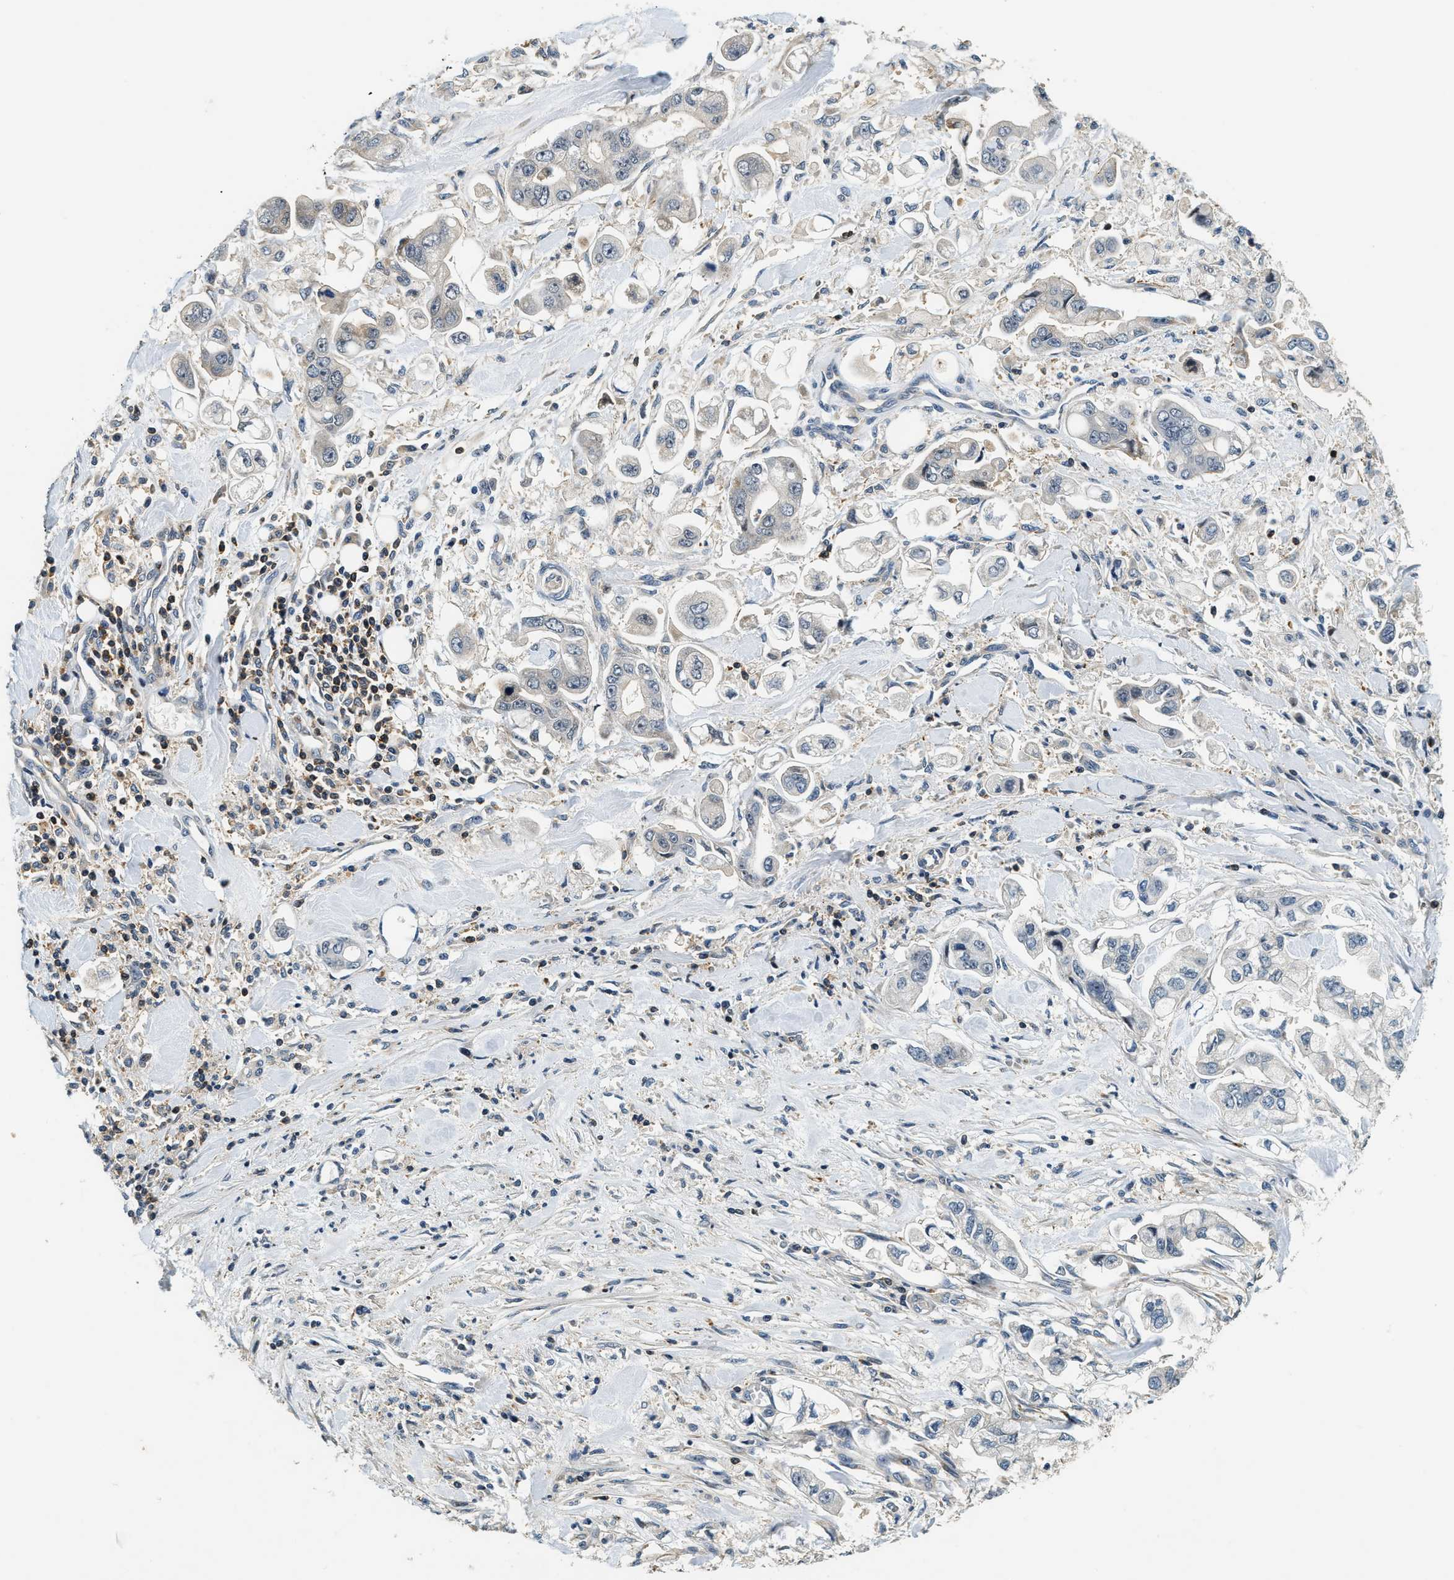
{"staining": {"intensity": "weak", "quantity": "<25%", "location": "cytoplasmic/membranous"}, "tissue": "stomach cancer", "cell_type": "Tumor cells", "image_type": "cancer", "snomed": [{"axis": "morphology", "description": "Normal tissue, NOS"}, {"axis": "morphology", "description": "Adenocarcinoma, NOS"}, {"axis": "topography", "description": "Stomach"}], "caption": "This image is of stomach adenocarcinoma stained with immunohistochemistry (IHC) to label a protein in brown with the nuclei are counter-stained blue. There is no staining in tumor cells.", "gene": "SAMD9", "patient": {"sex": "male", "age": 62}}